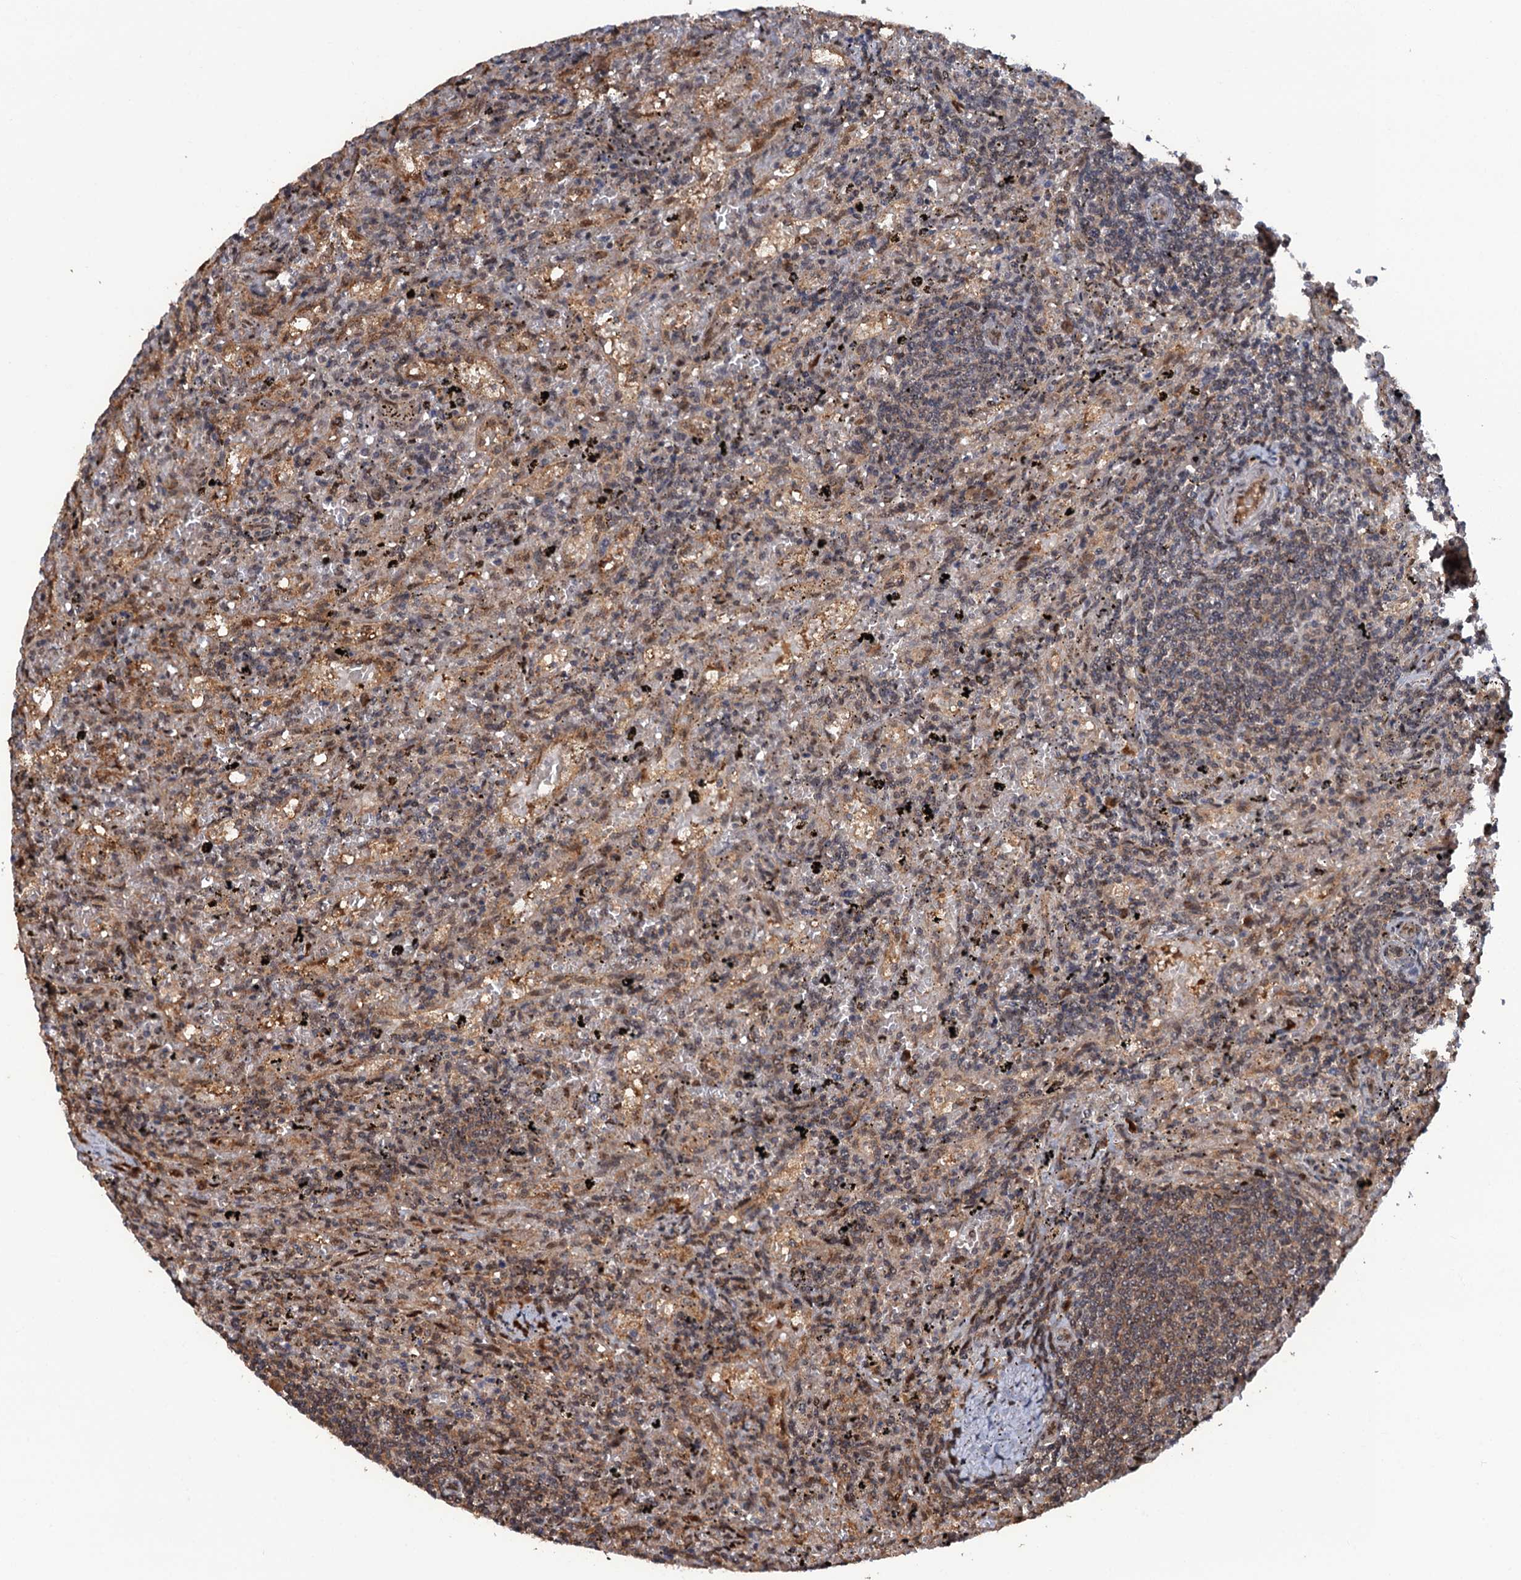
{"staining": {"intensity": "weak", "quantity": "25%-75%", "location": "cytoplasmic/membranous"}, "tissue": "lymphoma", "cell_type": "Tumor cells", "image_type": "cancer", "snomed": [{"axis": "morphology", "description": "Malignant lymphoma, non-Hodgkin's type, Low grade"}, {"axis": "topography", "description": "Spleen"}], "caption": "This image displays immunohistochemistry staining of human low-grade malignant lymphoma, non-Hodgkin's type, with low weak cytoplasmic/membranous expression in approximately 25%-75% of tumor cells.", "gene": "CDC23", "patient": {"sex": "male", "age": 76}}